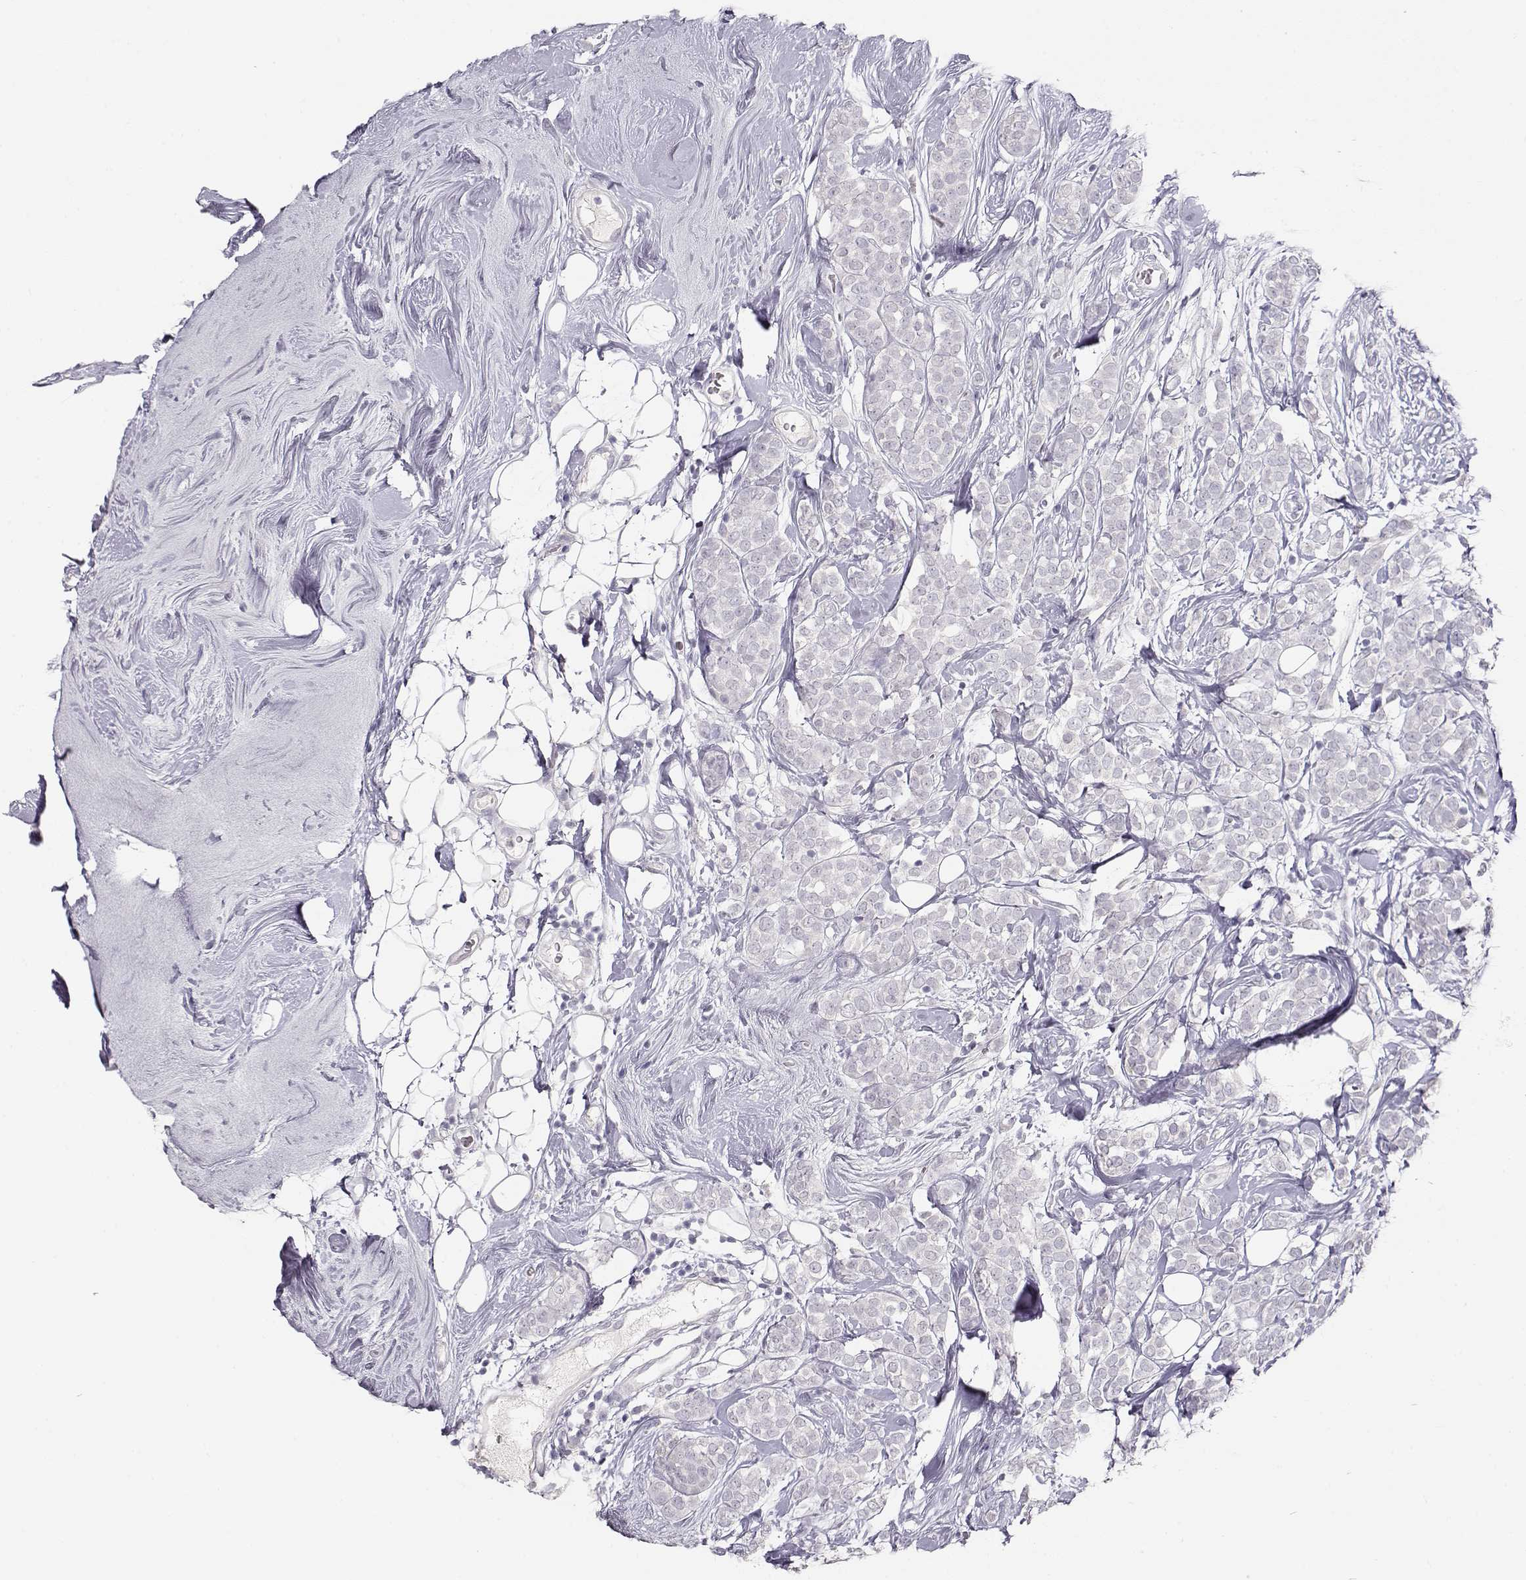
{"staining": {"intensity": "negative", "quantity": "none", "location": "none"}, "tissue": "breast cancer", "cell_type": "Tumor cells", "image_type": "cancer", "snomed": [{"axis": "morphology", "description": "Lobular carcinoma"}, {"axis": "topography", "description": "Breast"}], "caption": "Tumor cells show no significant staining in lobular carcinoma (breast).", "gene": "TKTL1", "patient": {"sex": "female", "age": 49}}